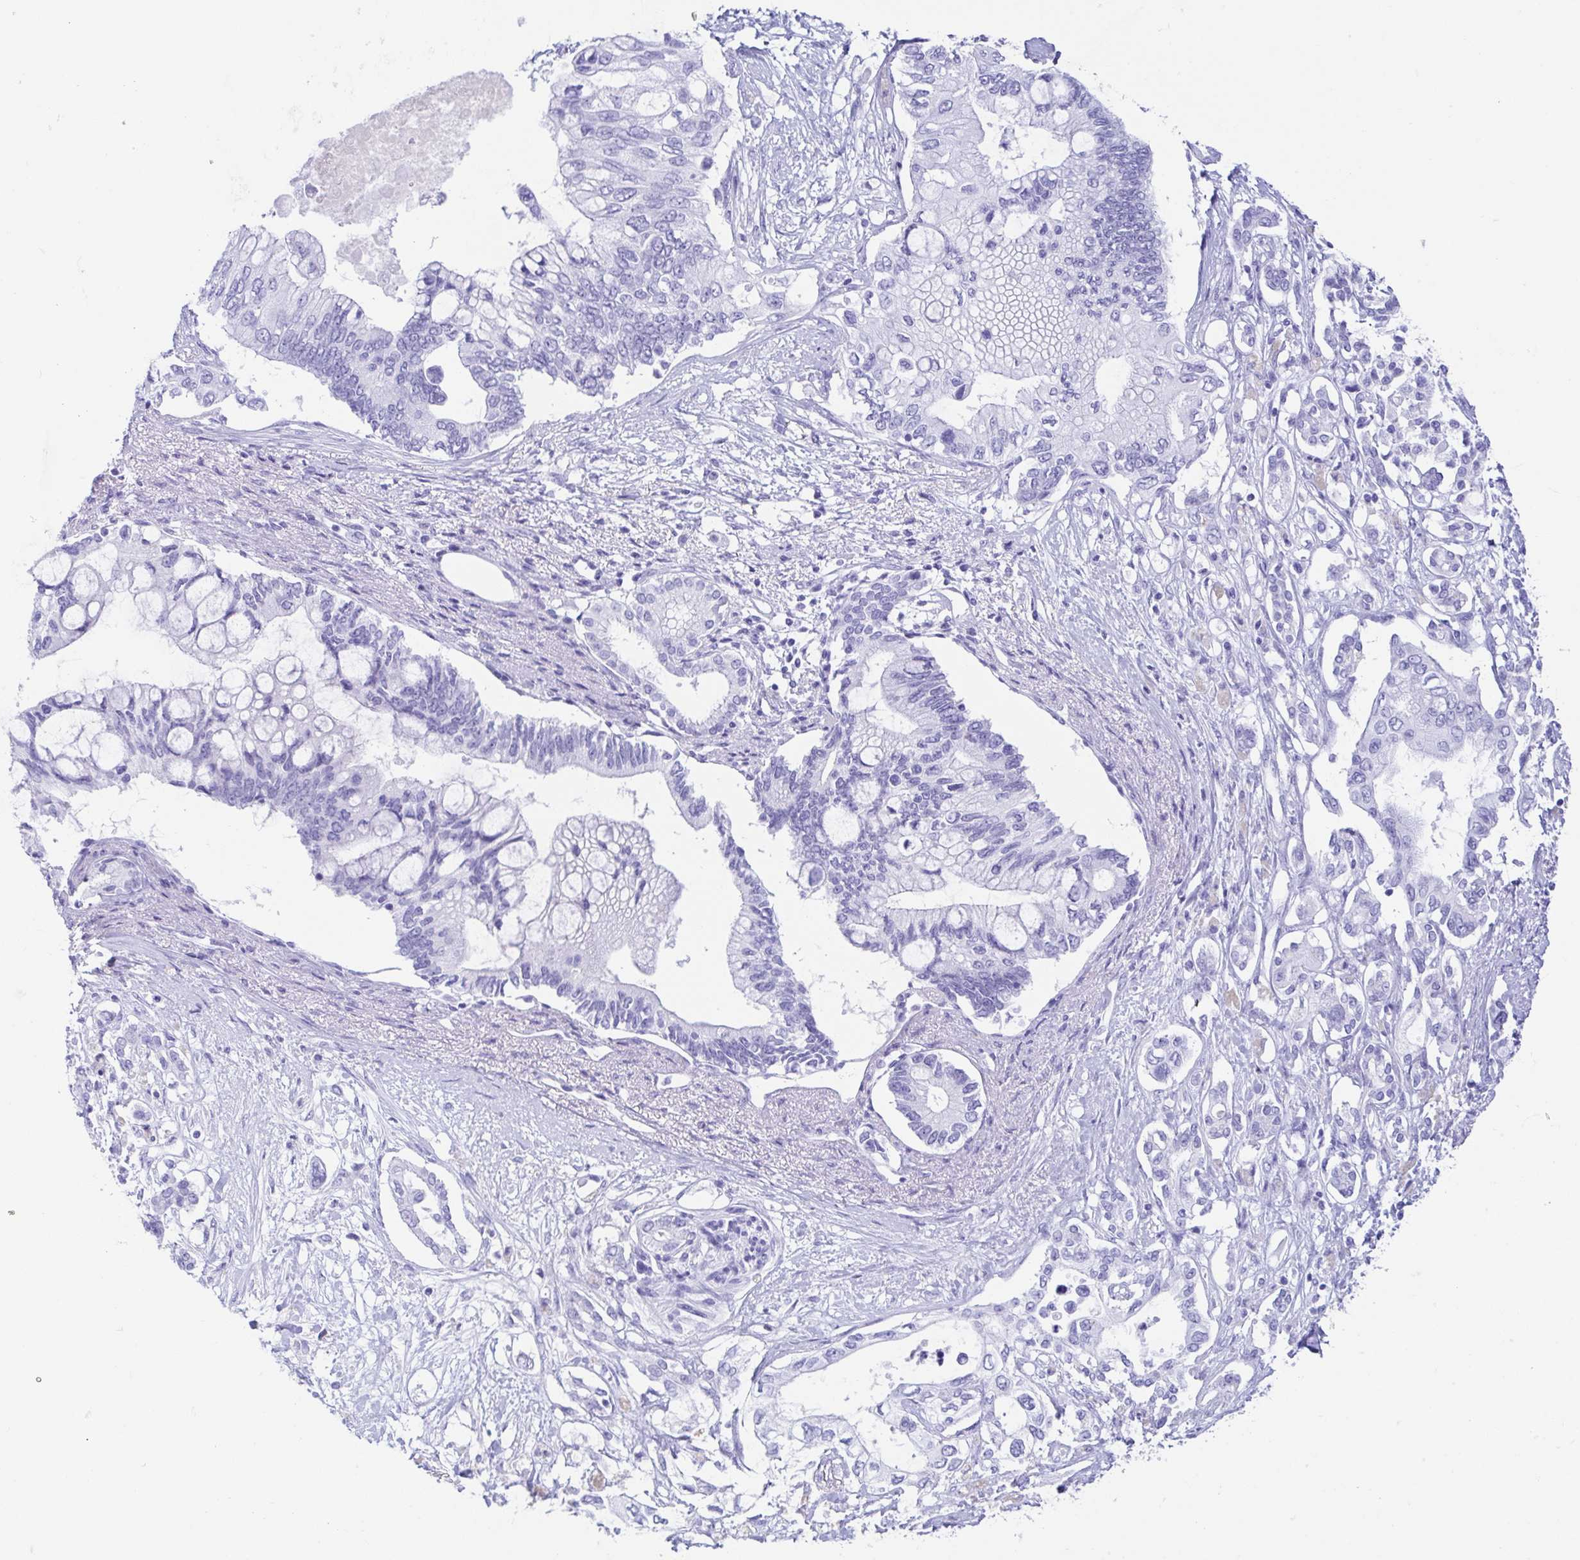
{"staining": {"intensity": "negative", "quantity": "none", "location": "none"}, "tissue": "pancreatic cancer", "cell_type": "Tumor cells", "image_type": "cancer", "snomed": [{"axis": "morphology", "description": "Adenocarcinoma, NOS"}, {"axis": "topography", "description": "Pancreas"}], "caption": "Tumor cells show no significant positivity in pancreatic cancer.", "gene": "GKN1", "patient": {"sex": "female", "age": 63}}